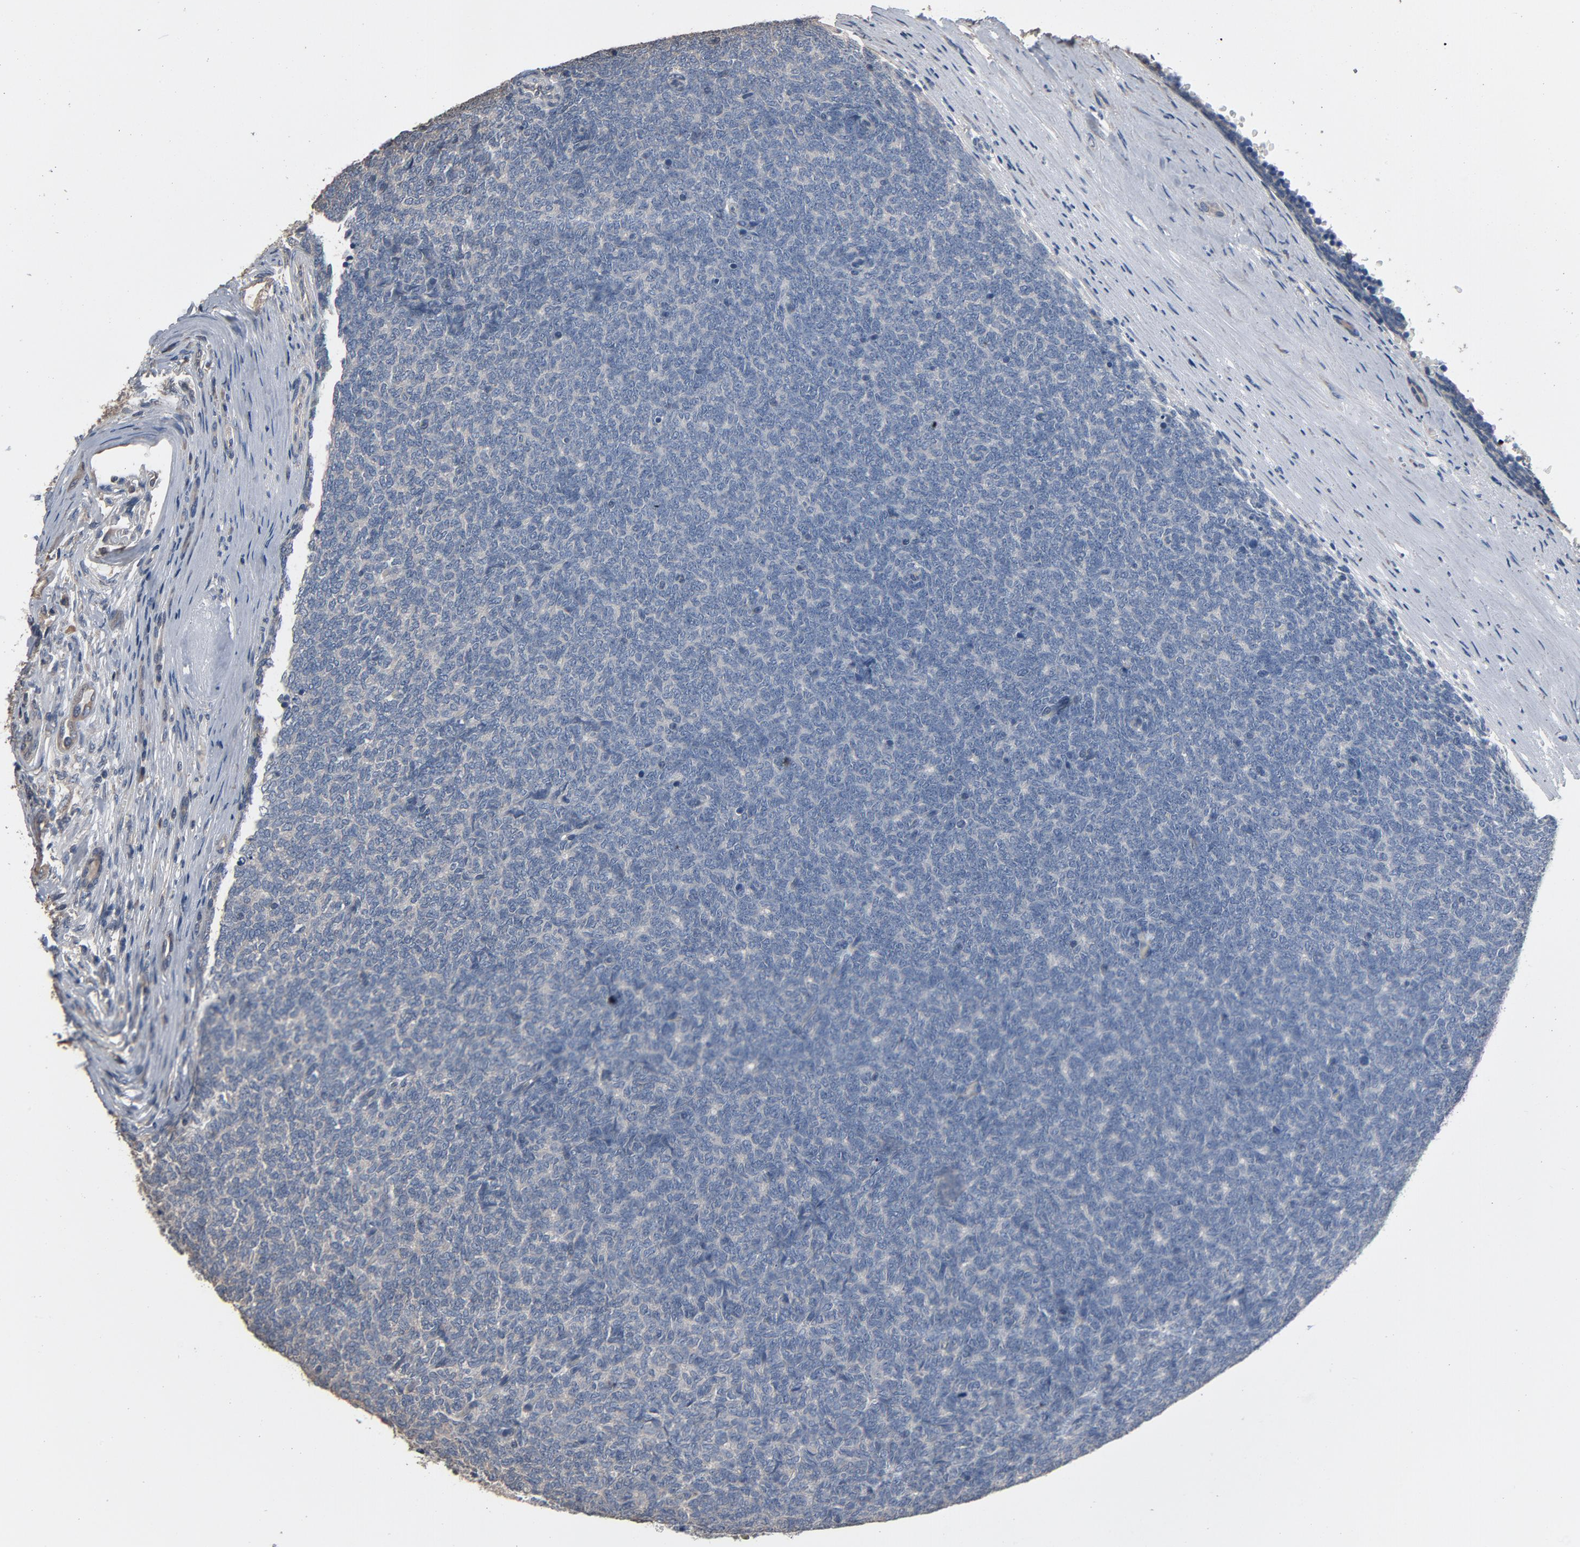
{"staining": {"intensity": "negative", "quantity": "none", "location": "none"}, "tissue": "renal cancer", "cell_type": "Tumor cells", "image_type": "cancer", "snomed": [{"axis": "morphology", "description": "Neoplasm, malignant, NOS"}, {"axis": "topography", "description": "Kidney"}], "caption": "Renal cancer stained for a protein using immunohistochemistry (IHC) shows no positivity tumor cells.", "gene": "SOX6", "patient": {"sex": "male", "age": 28}}